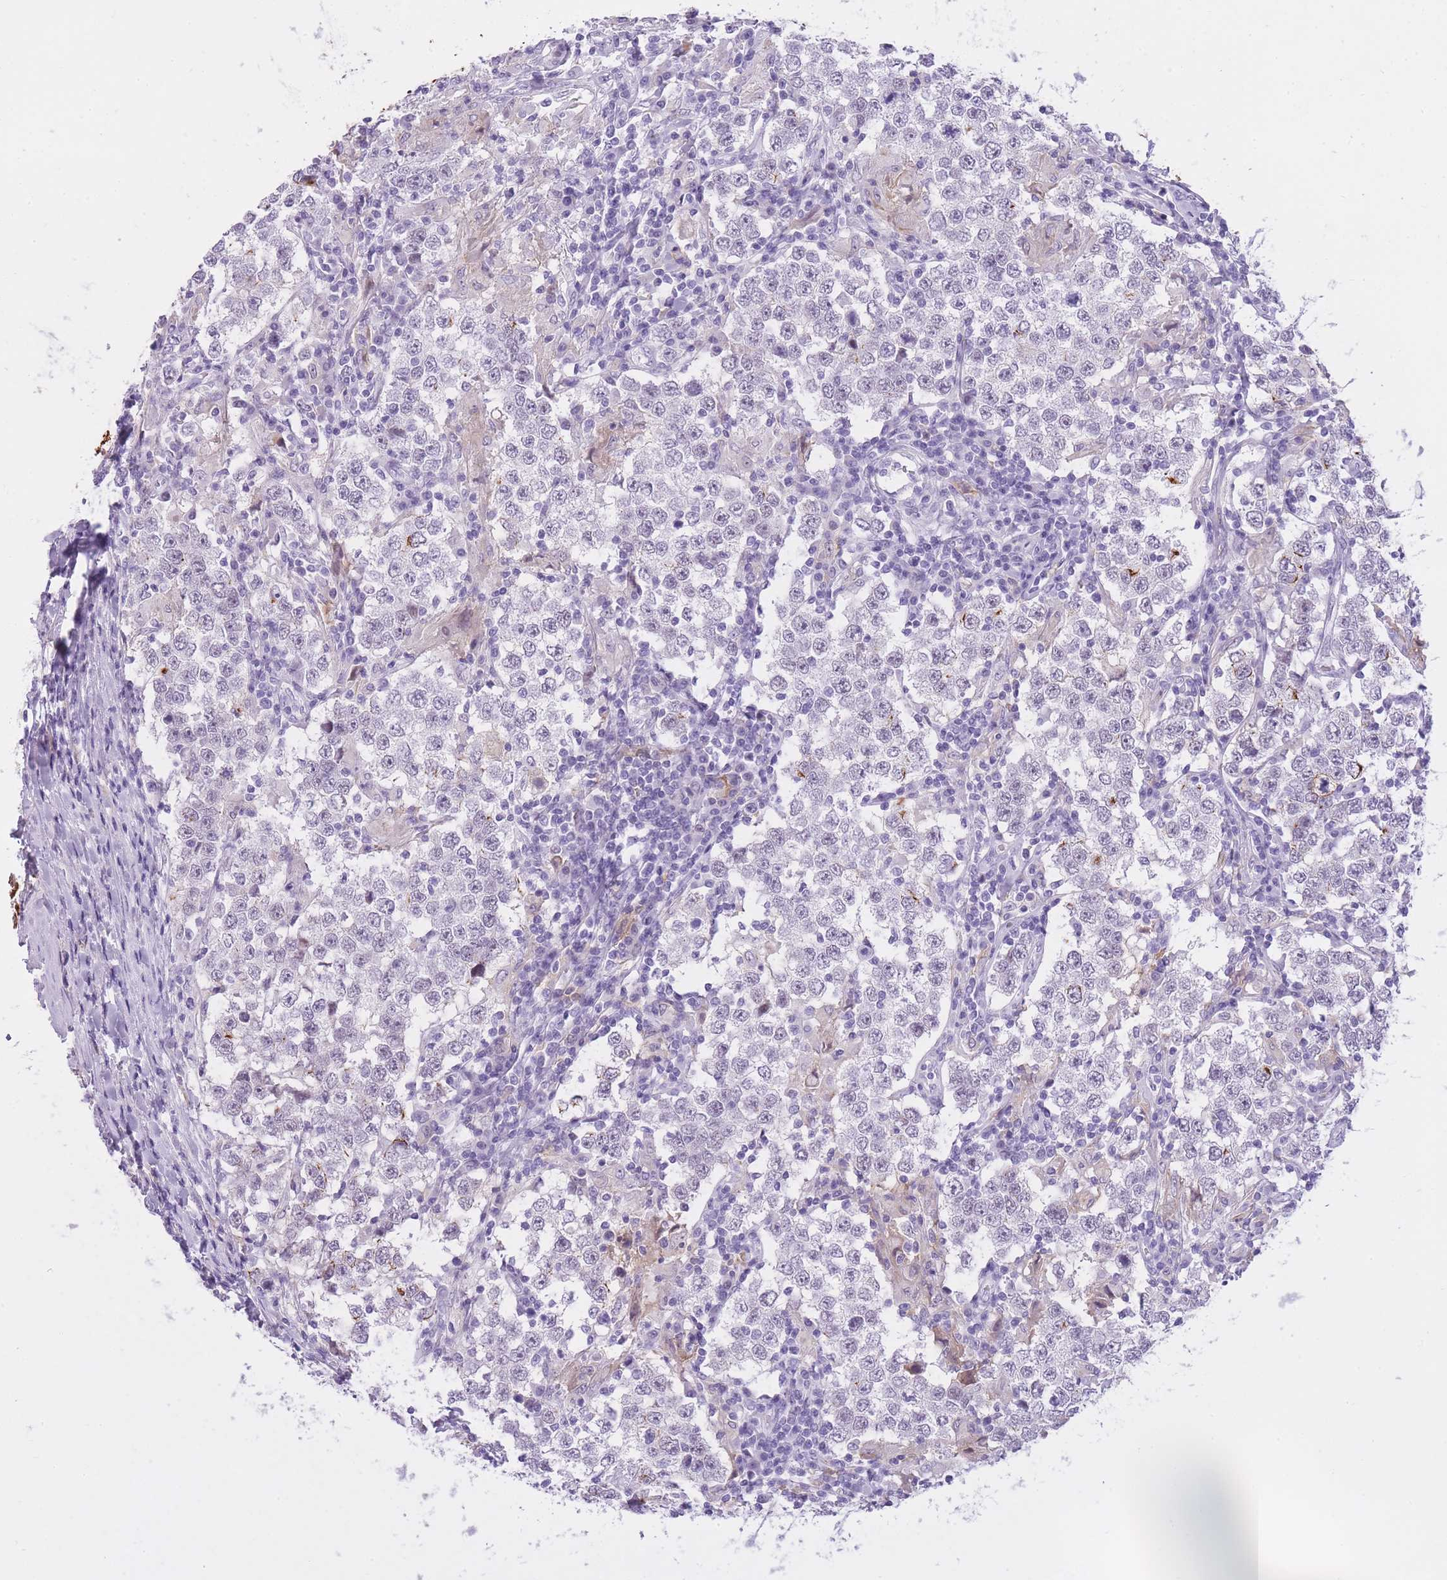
{"staining": {"intensity": "negative", "quantity": "none", "location": "none"}, "tissue": "testis cancer", "cell_type": "Tumor cells", "image_type": "cancer", "snomed": [{"axis": "morphology", "description": "Seminoma, NOS"}, {"axis": "morphology", "description": "Carcinoma, Embryonal, NOS"}, {"axis": "topography", "description": "Testis"}], "caption": "Protein analysis of testis cancer shows no significant staining in tumor cells.", "gene": "RADX", "patient": {"sex": "male", "age": 41}}